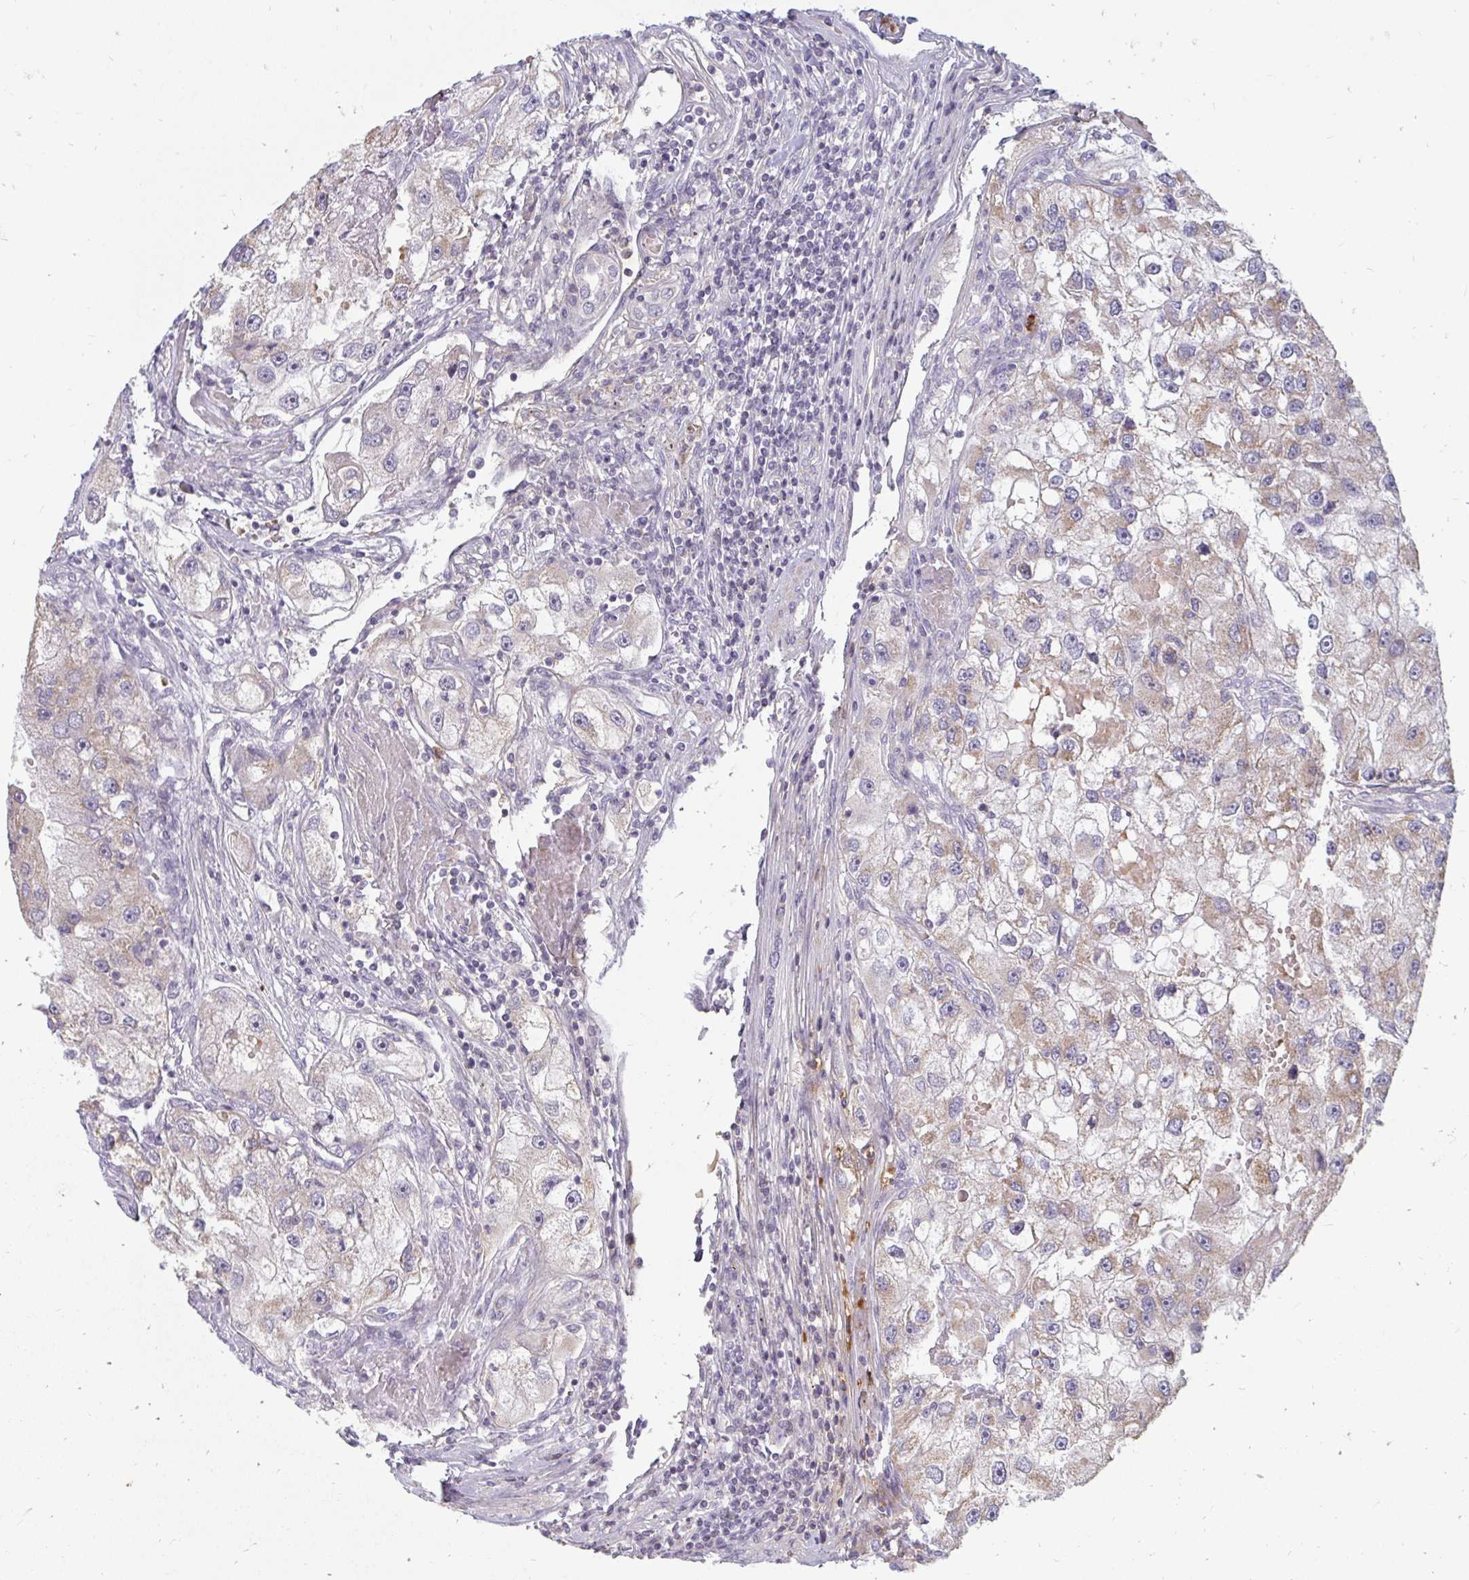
{"staining": {"intensity": "weak", "quantity": "25%-75%", "location": "cytoplasmic/membranous"}, "tissue": "renal cancer", "cell_type": "Tumor cells", "image_type": "cancer", "snomed": [{"axis": "morphology", "description": "Adenocarcinoma, NOS"}, {"axis": "topography", "description": "Kidney"}], "caption": "IHC of human renal cancer (adenocarcinoma) shows low levels of weak cytoplasmic/membranous staining in approximately 25%-75% of tumor cells.", "gene": "RAB33A", "patient": {"sex": "male", "age": 63}}